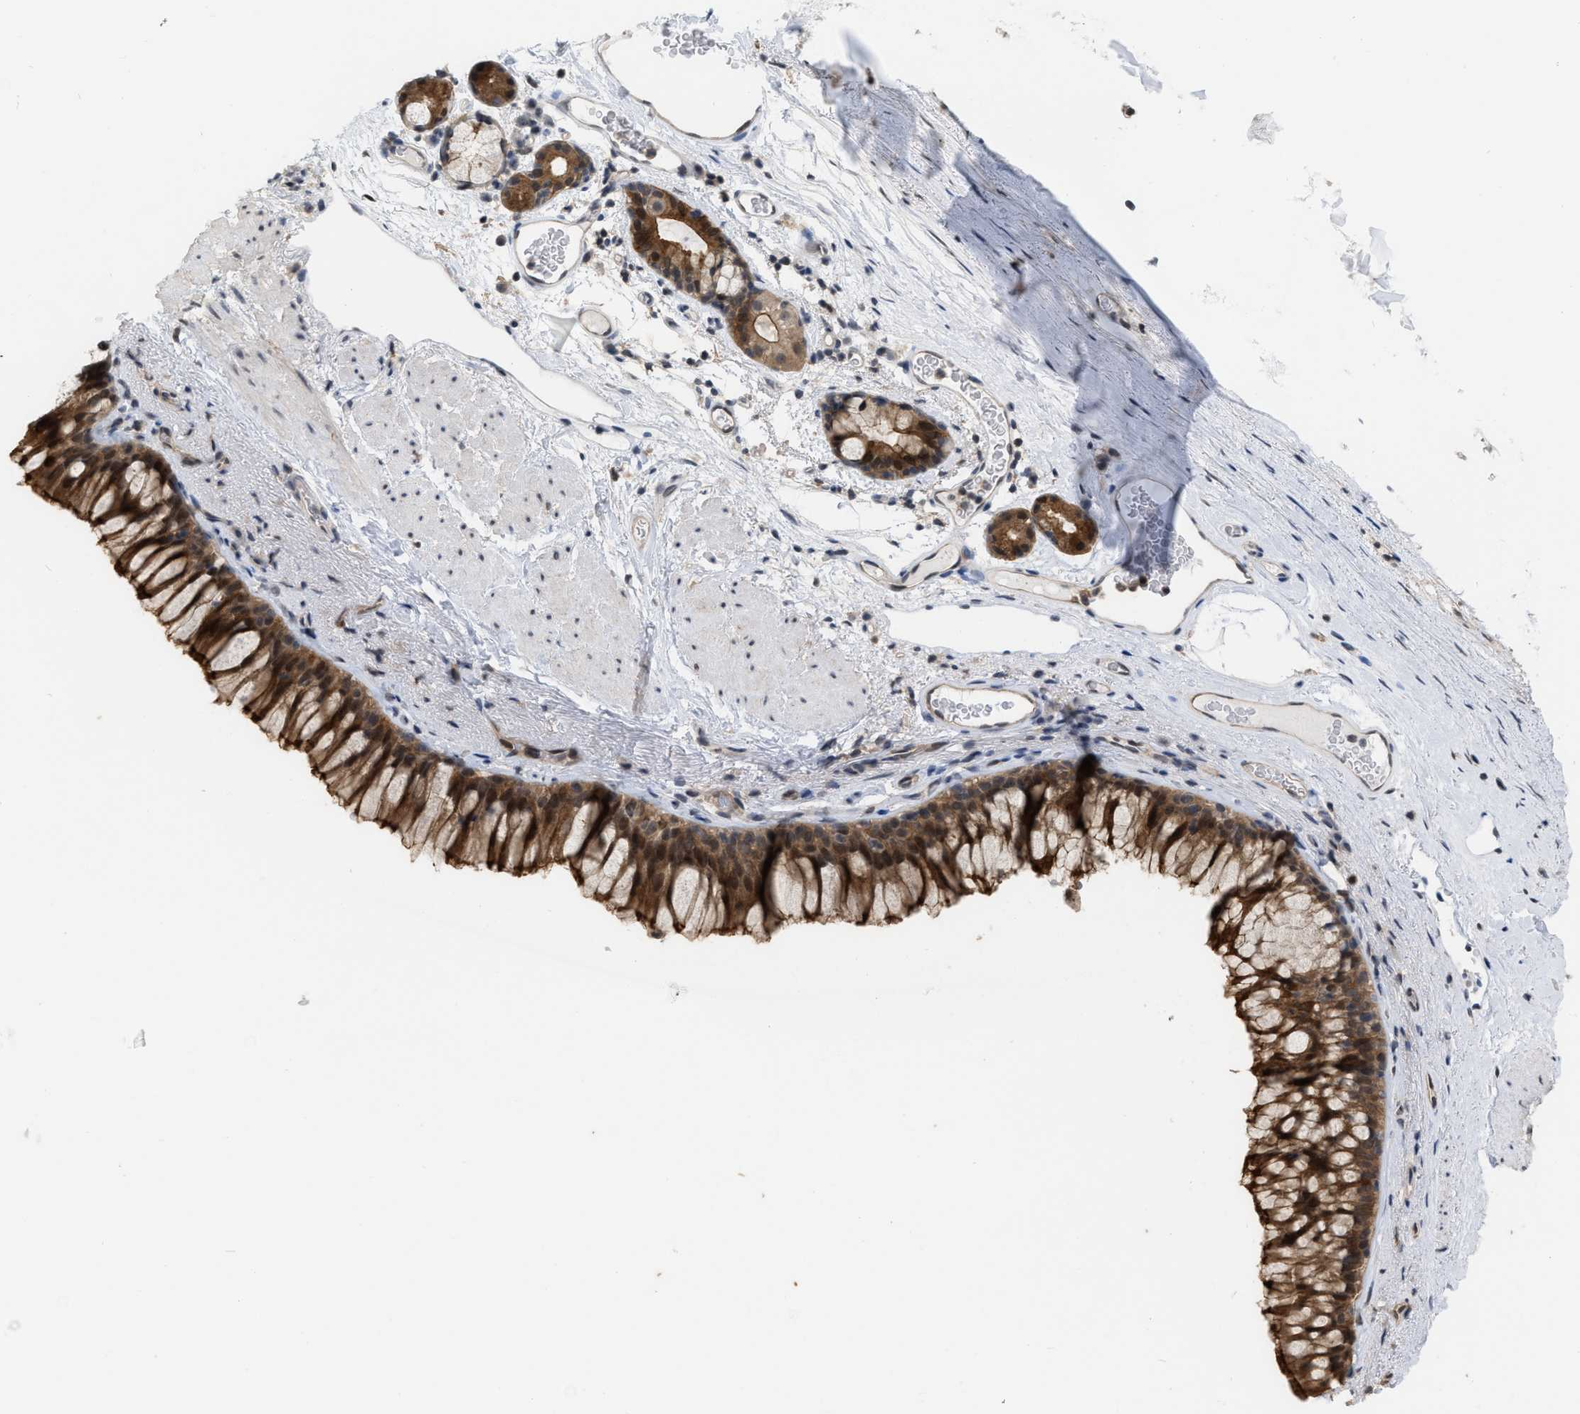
{"staining": {"intensity": "strong", "quantity": ">75%", "location": "cytoplasmic/membranous,nuclear"}, "tissue": "bronchus", "cell_type": "Respiratory epithelial cells", "image_type": "normal", "snomed": [{"axis": "morphology", "description": "Normal tissue, NOS"}, {"axis": "topography", "description": "Cartilage tissue"}, {"axis": "topography", "description": "Bronchus"}], "caption": "Immunohistochemistry (IHC) micrograph of benign bronchus stained for a protein (brown), which displays high levels of strong cytoplasmic/membranous,nuclear expression in approximately >75% of respiratory epithelial cells.", "gene": "BAIAP2L1", "patient": {"sex": "female", "age": 53}}